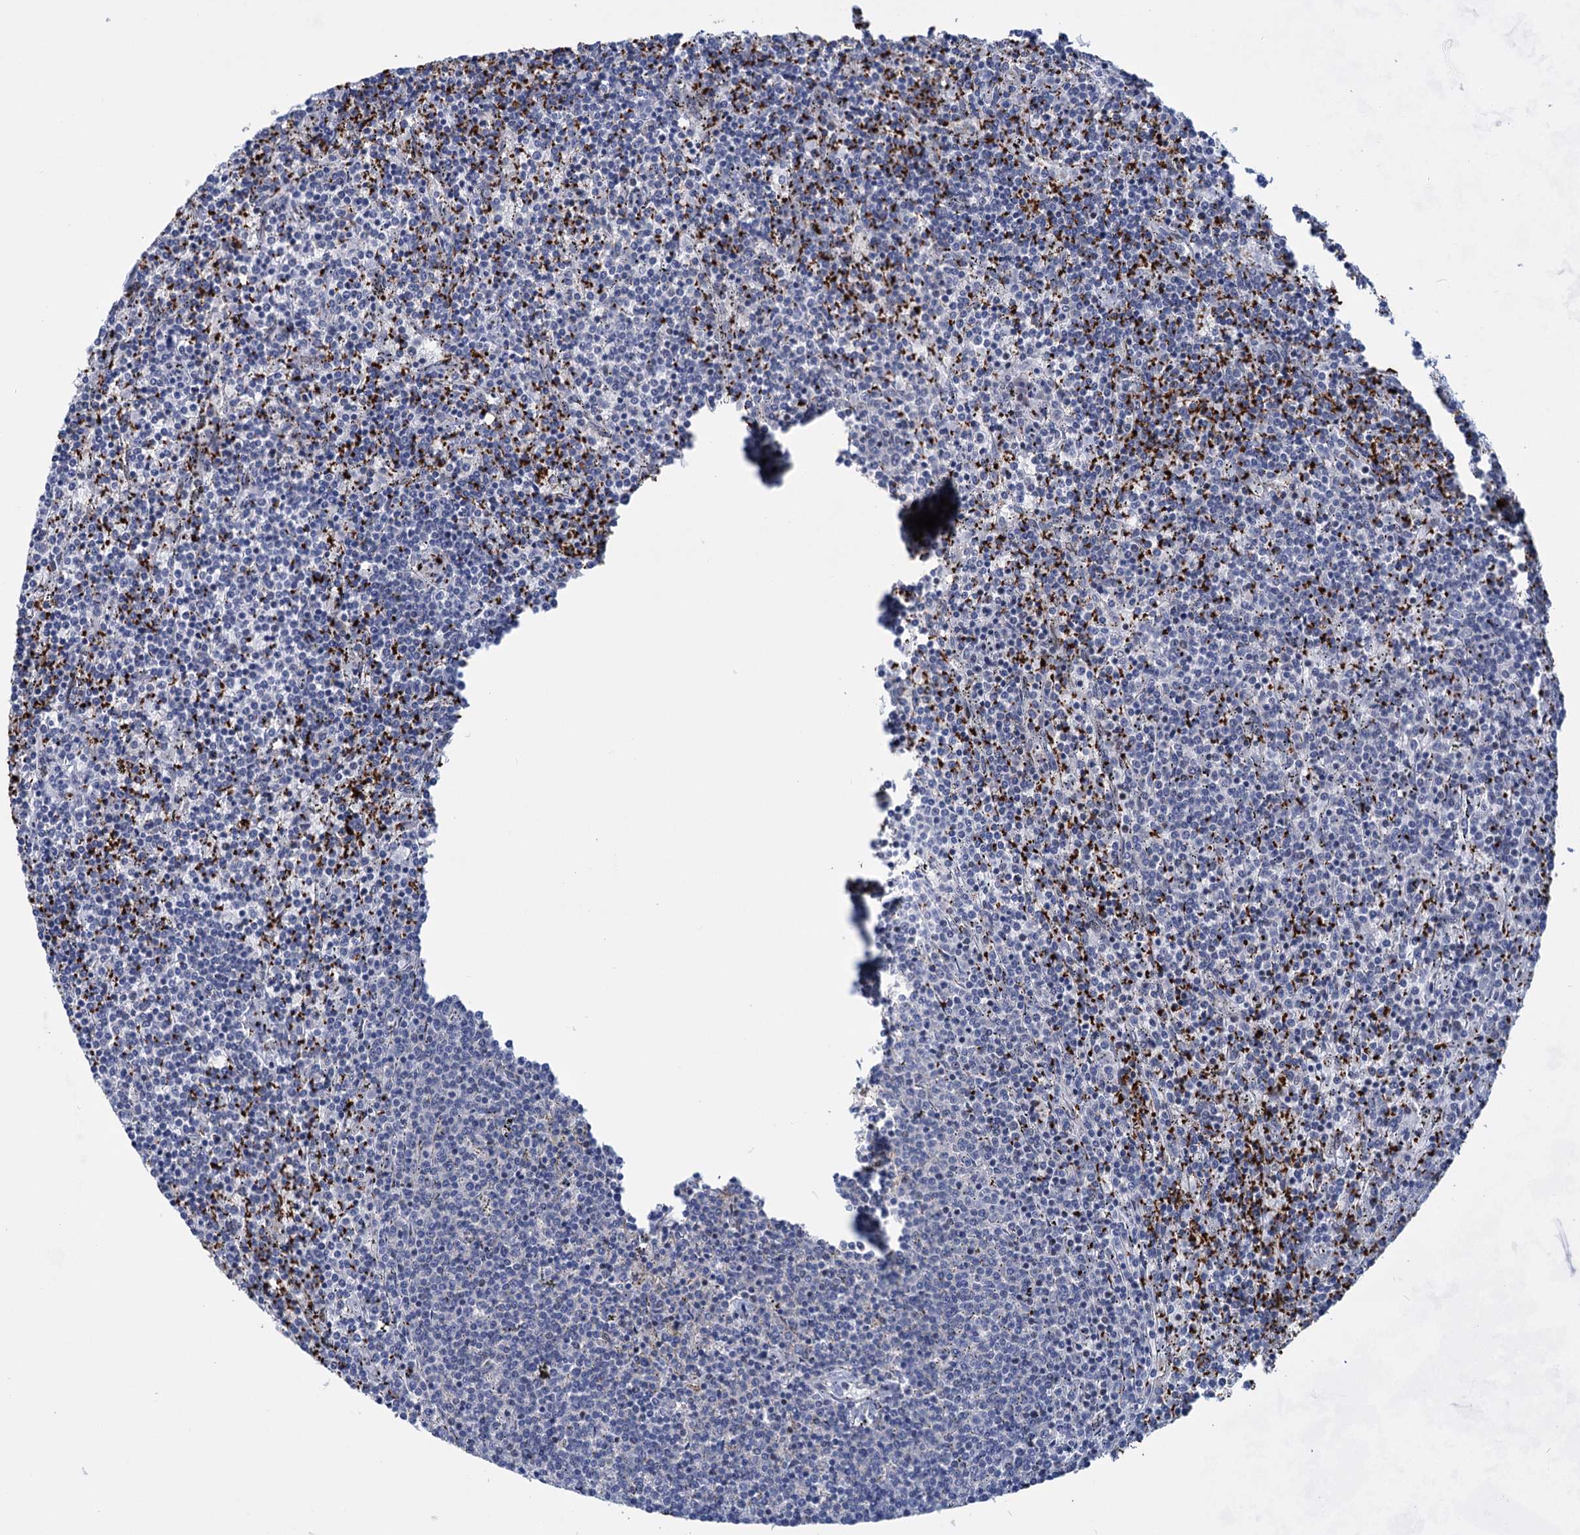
{"staining": {"intensity": "negative", "quantity": "none", "location": "none"}, "tissue": "lymphoma", "cell_type": "Tumor cells", "image_type": "cancer", "snomed": [{"axis": "morphology", "description": "Malignant lymphoma, non-Hodgkin's type, Low grade"}, {"axis": "topography", "description": "Spleen"}], "caption": "Immunohistochemistry of human lymphoma reveals no staining in tumor cells. Nuclei are stained in blue.", "gene": "MON2", "patient": {"sex": "female", "age": 50}}